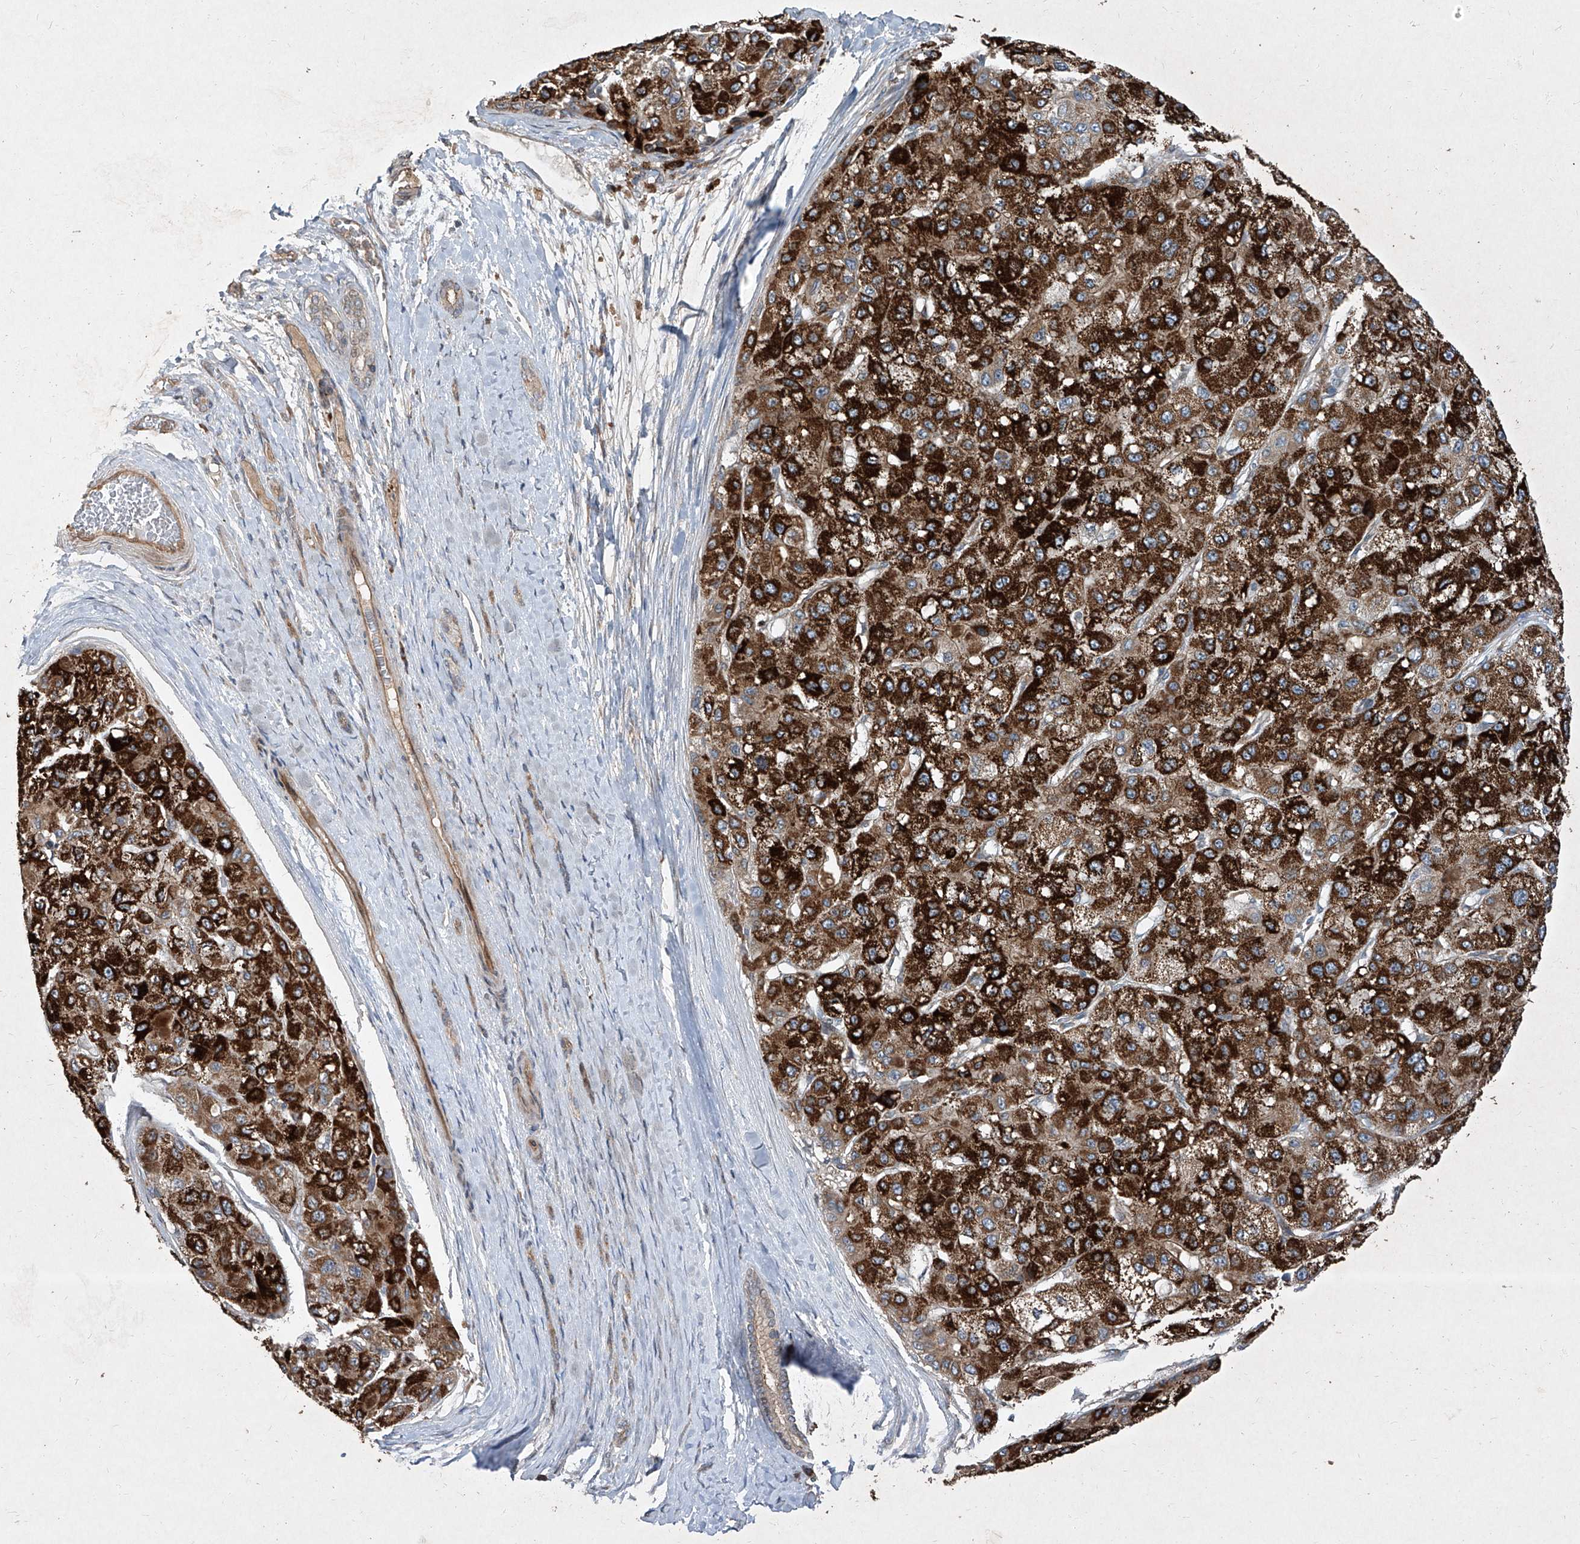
{"staining": {"intensity": "strong", "quantity": ">75%", "location": "cytoplasmic/membranous"}, "tissue": "liver cancer", "cell_type": "Tumor cells", "image_type": "cancer", "snomed": [{"axis": "morphology", "description": "Carcinoma, Hepatocellular, NOS"}, {"axis": "topography", "description": "Liver"}], "caption": "Liver hepatocellular carcinoma was stained to show a protein in brown. There is high levels of strong cytoplasmic/membranous expression in approximately >75% of tumor cells. (Brightfield microscopy of DAB IHC at high magnification).", "gene": "CCN1", "patient": {"sex": "male", "age": 80}}